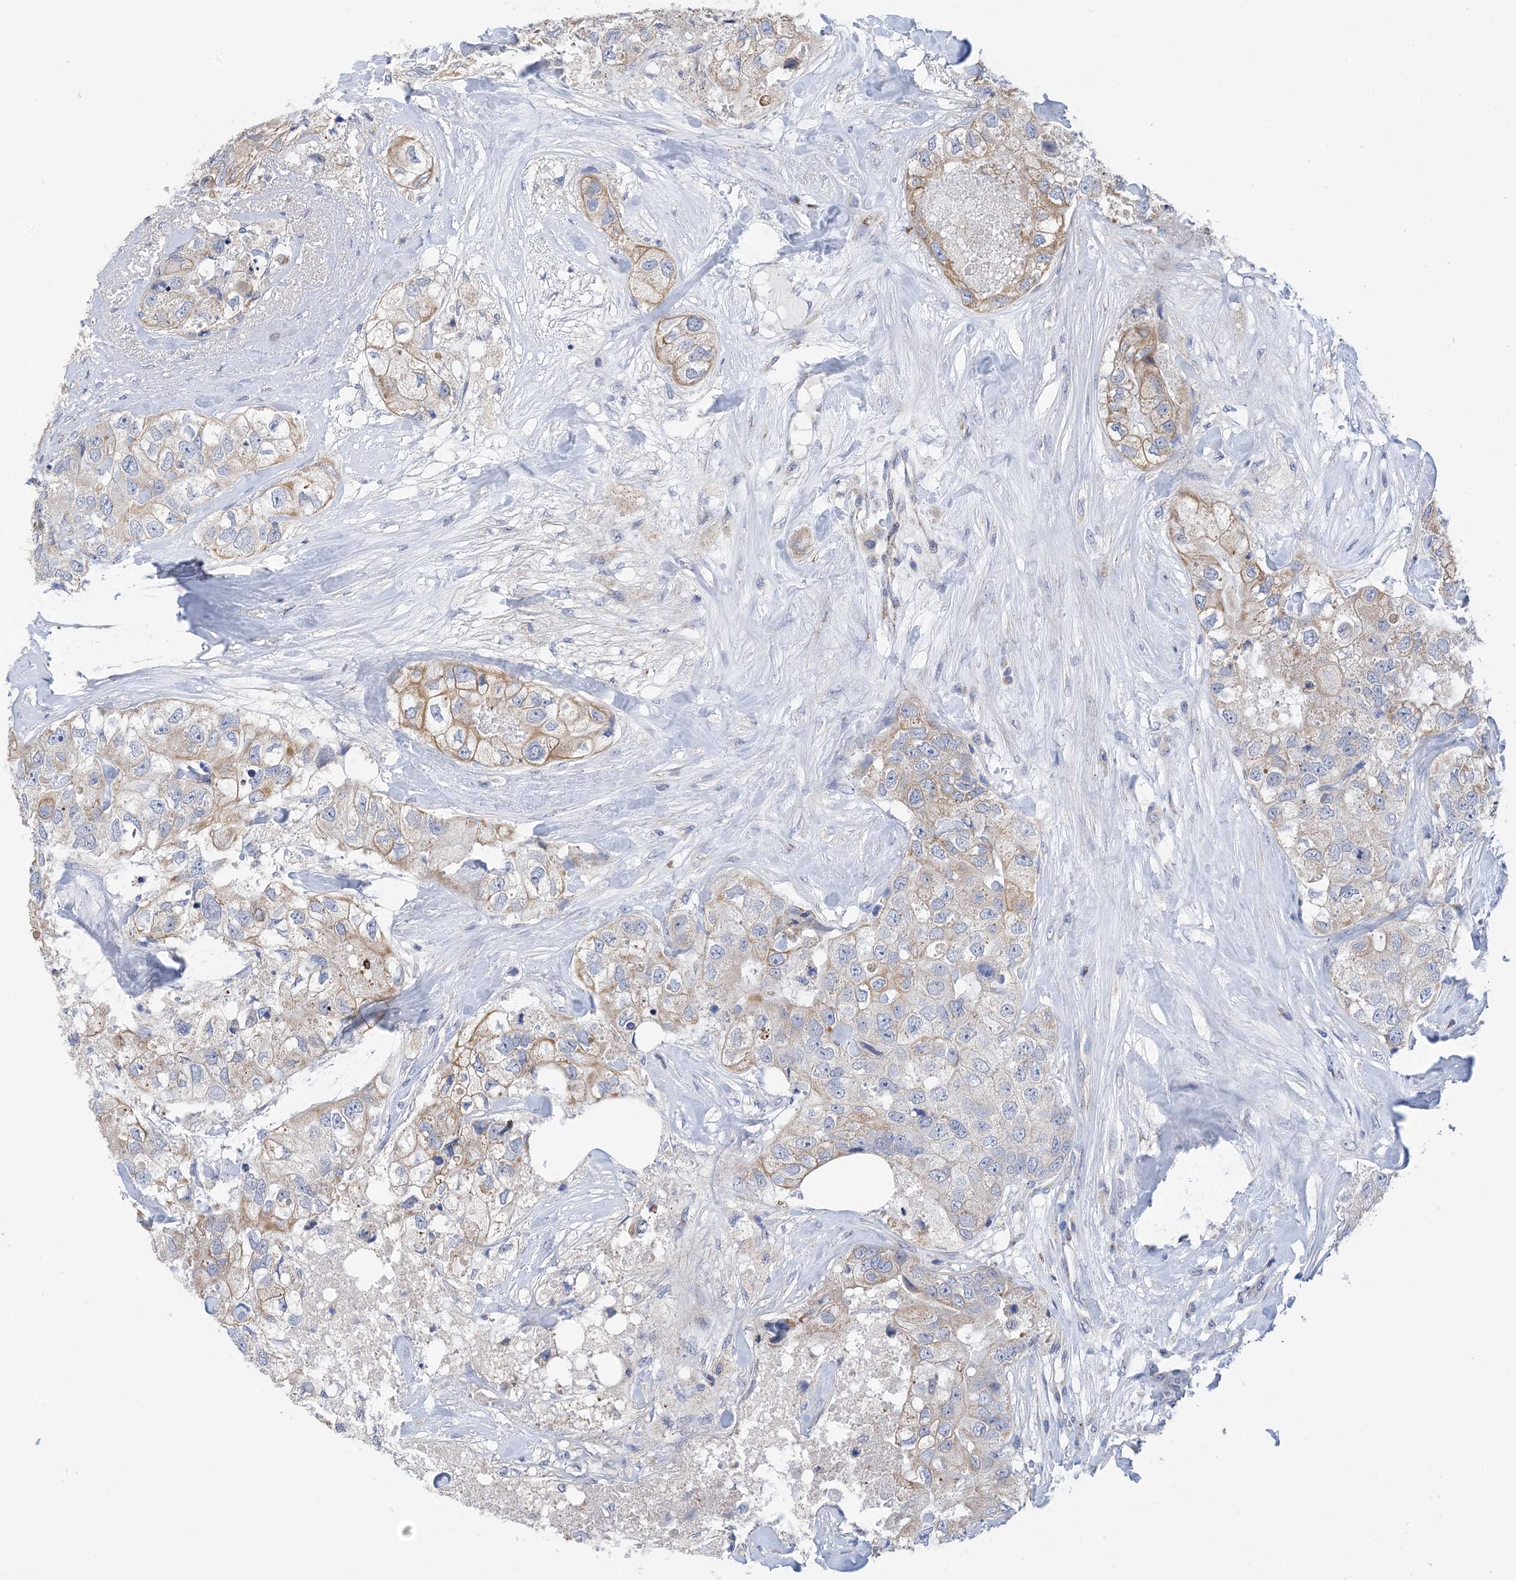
{"staining": {"intensity": "weak", "quantity": "25%-75%", "location": "cytoplasmic/membranous"}, "tissue": "breast cancer", "cell_type": "Tumor cells", "image_type": "cancer", "snomed": [{"axis": "morphology", "description": "Duct carcinoma"}, {"axis": "topography", "description": "Breast"}], "caption": "Breast infiltrating ductal carcinoma stained with a protein marker demonstrates weak staining in tumor cells.", "gene": "PLK4", "patient": {"sex": "female", "age": 62}}